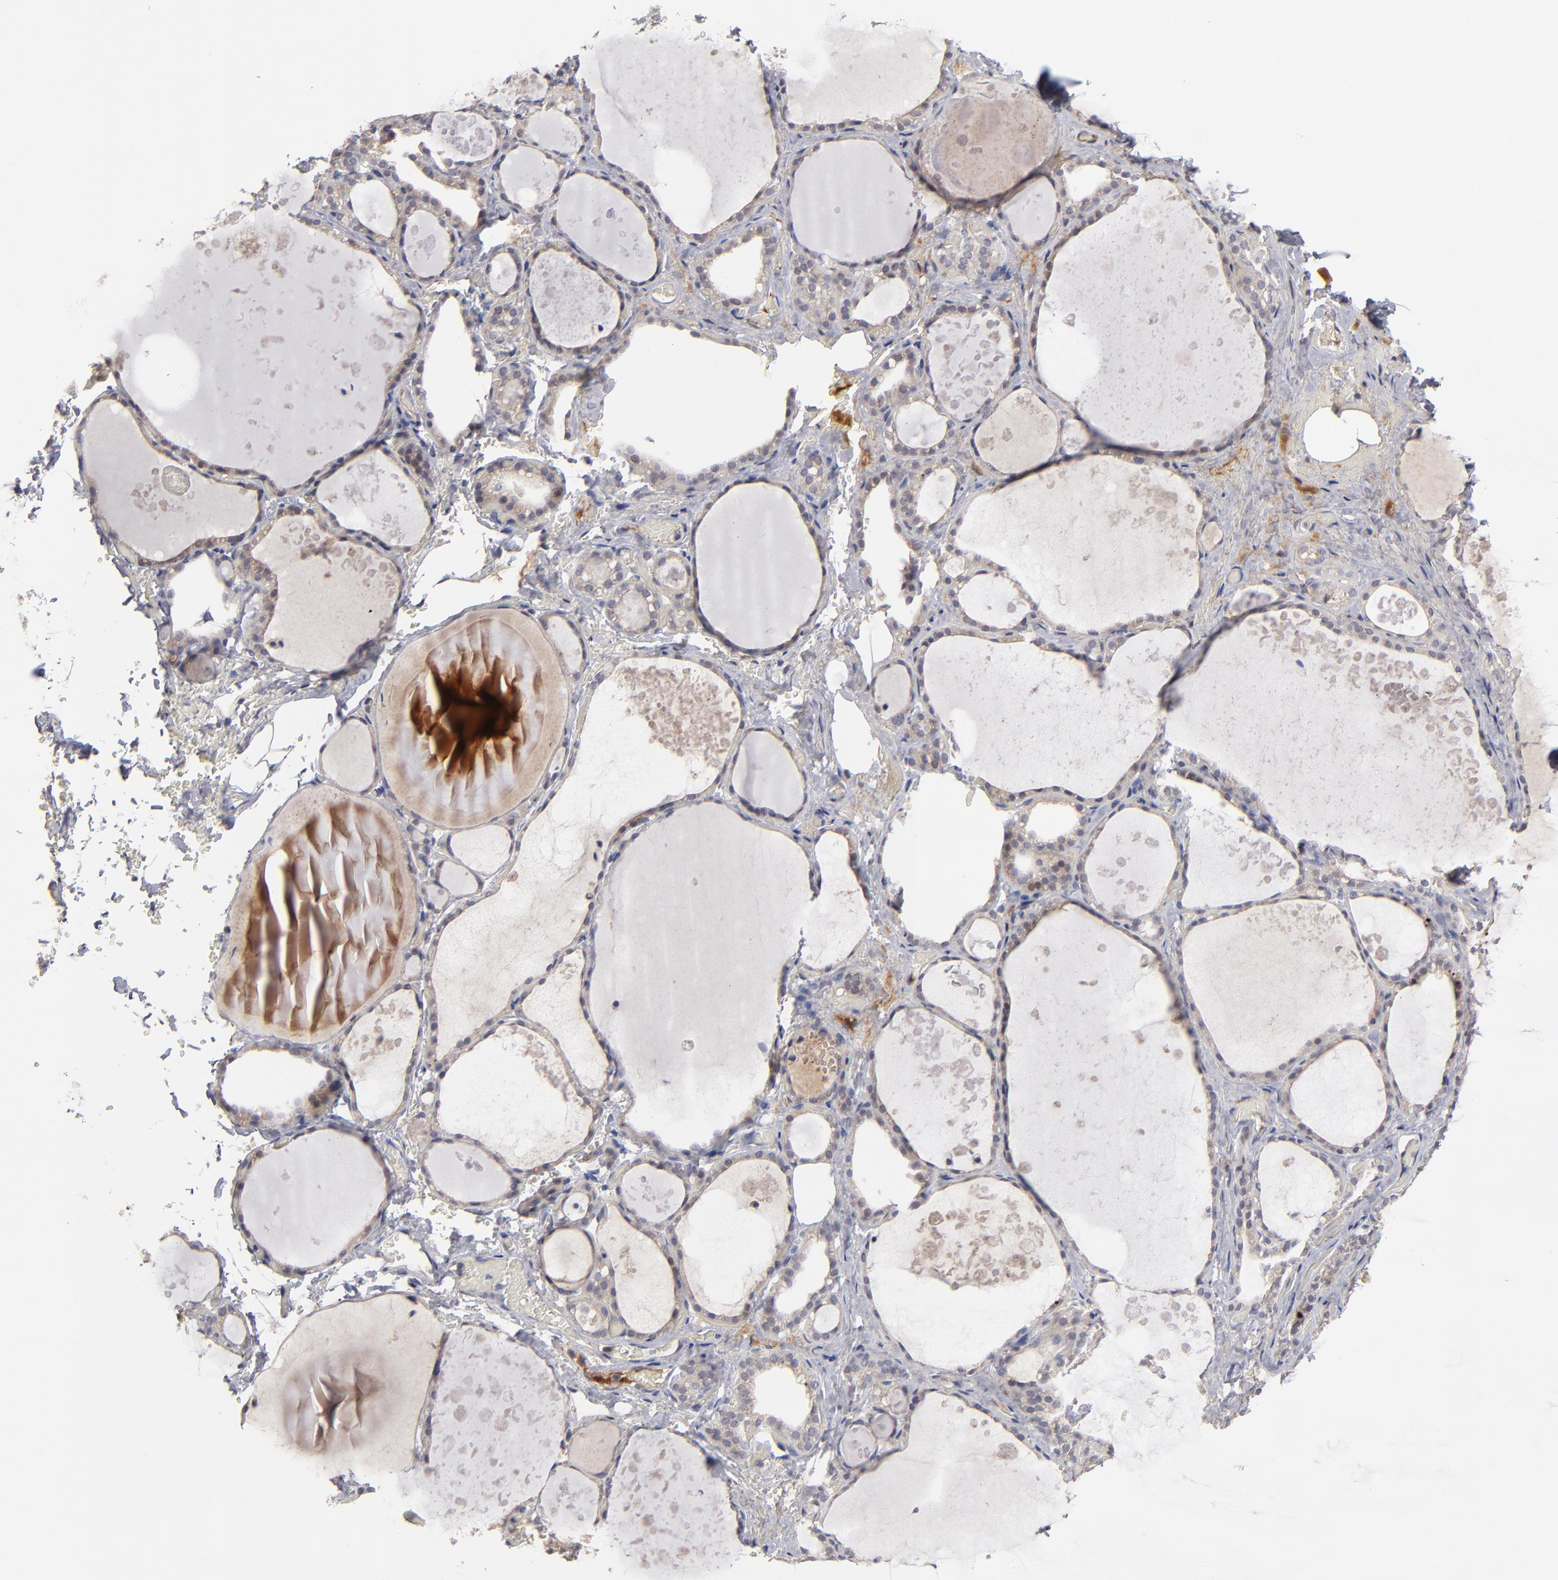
{"staining": {"intensity": "weak", "quantity": ">75%", "location": "cytoplasmic/membranous"}, "tissue": "thyroid gland", "cell_type": "Glandular cells", "image_type": "normal", "snomed": [{"axis": "morphology", "description": "Normal tissue, NOS"}, {"axis": "topography", "description": "Thyroid gland"}], "caption": "Glandular cells demonstrate weak cytoplasmic/membranous expression in about >75% of cells in unremarkable thyroid gland. Using DAB (brown) and hematoxylin (blue) stains, captured at high magnification using brightfield microscopy.", "gene": "EXD2", "patient": {"sex": "male", "age": 61}}